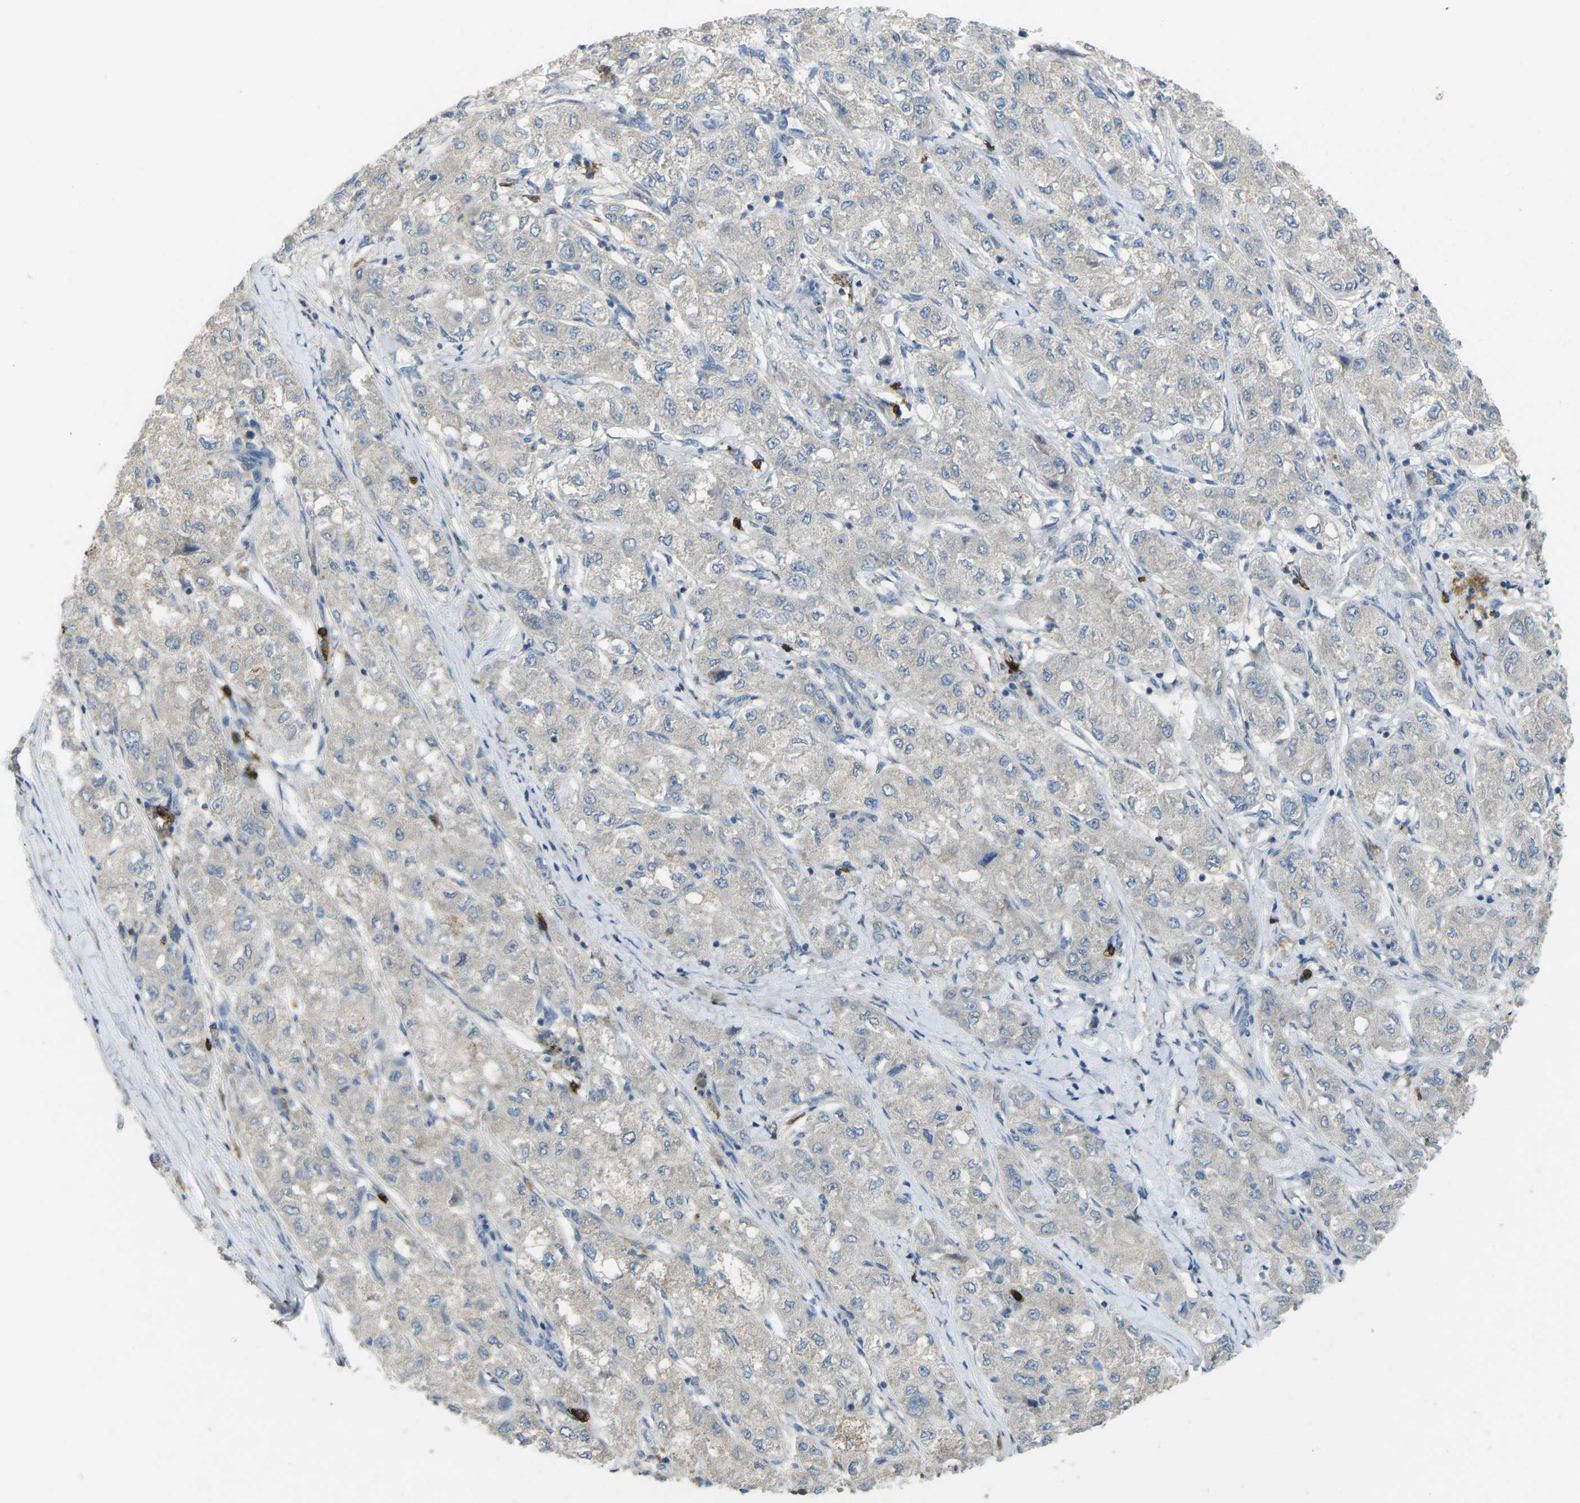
{"staining": {"intensity": "weak", "quantity": "<25%", "location": "cytoplasmic/membranous"}, "tissue": "liver cancer", "cell_type": "Tumor cells", "image_type": "cancer", "snomed": [{"axis": "morphology", "description": "Carcinoma, Hepatocellular, NOS"}, {"axis": "topography", "description": "Liver"}], "caption": "DAB (3,3'-diaminobenzidine) immunohistochemical staining of human liver cancer (hepatocellular carcinoma) shows no significant expression in tumor cells.", "gene": "CD19", "patient": {"sex": "male", "age": 80}}